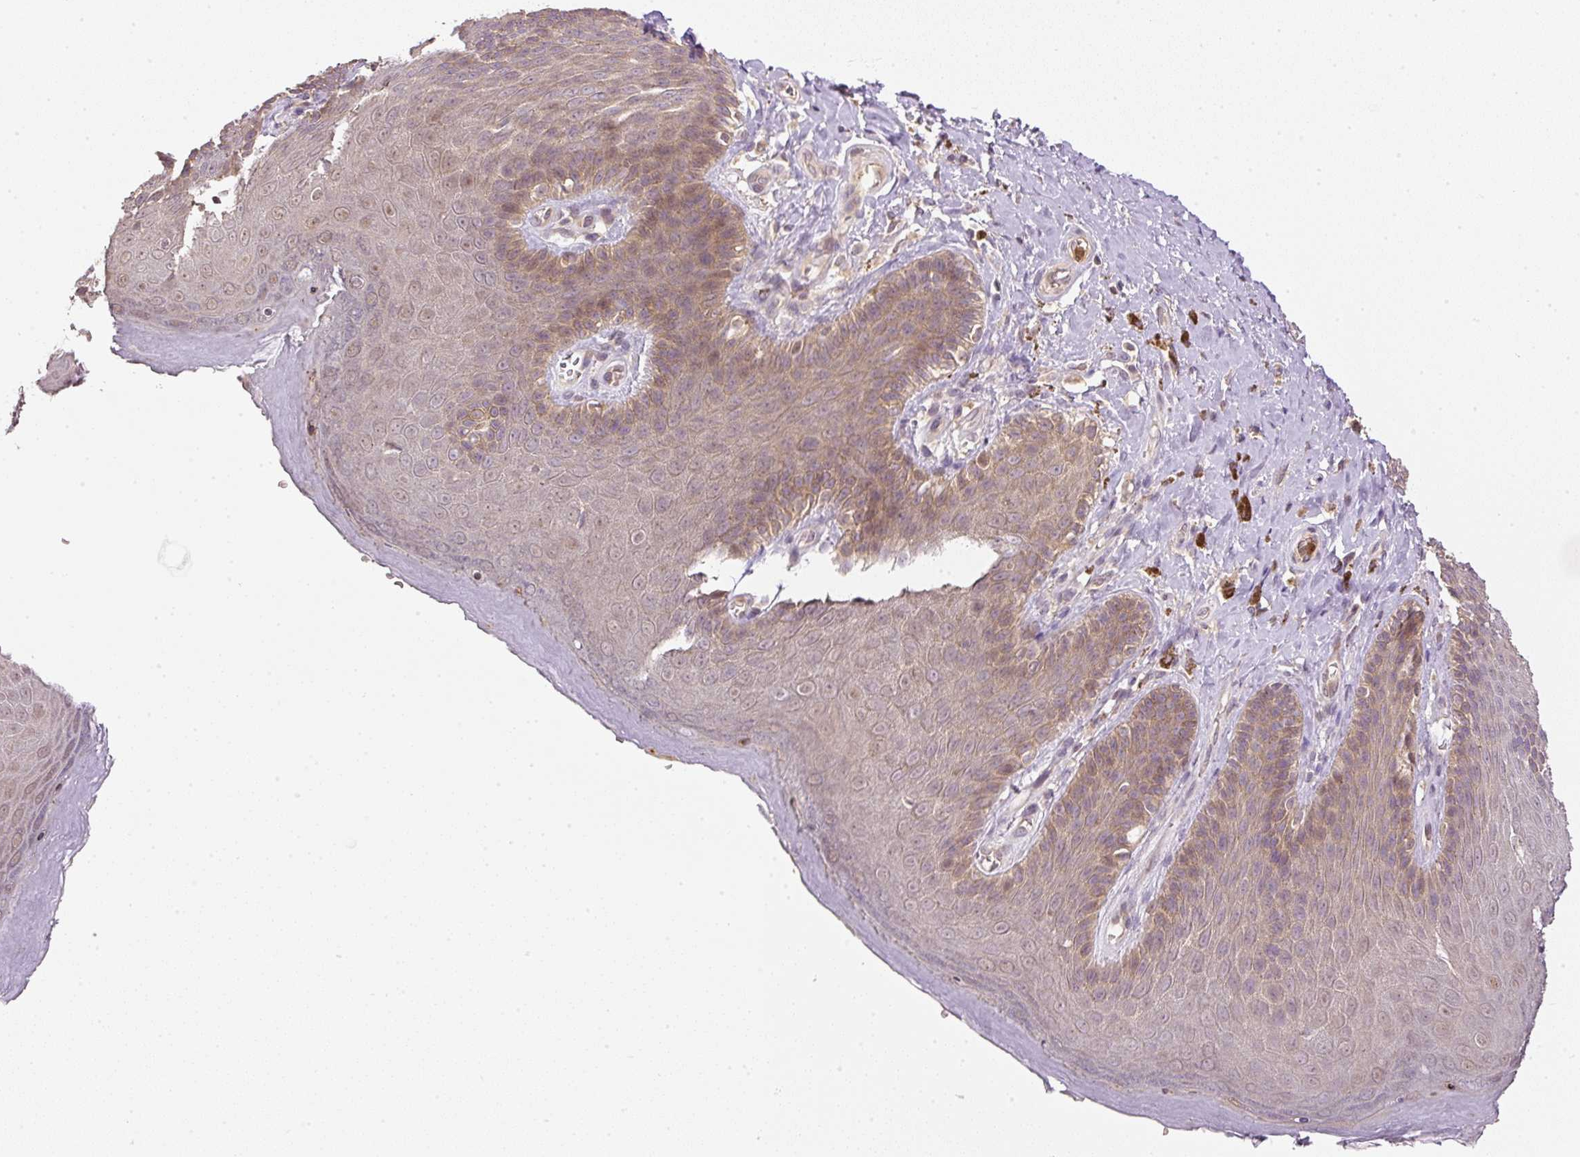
{"staining": {"intensity": "moderate", "quantity": ">75%", "location": "cytoplasmic/membranous,nuclear"}, "tissue": "skin", "cell_type": "Epidermal cells", "image_type": "normal", "snomed": [{"axis": "morphology", "description": "Normal tissue, NOS"}, {"axis": "topography", "description": "Anal"}, {"axis": "topography", "description": "Peripheral nerve tissue"}], "caption": "Epidermal cells display moderate cytoplasmic/membranous,nuclear staining in approximately >75% of cells in unremarkable skin. (brown staining indicates protein expression, while blue staining denotes nuclei).", "gene": "CTTNBP2", "patient": {"sex": "male", "age": 53}}